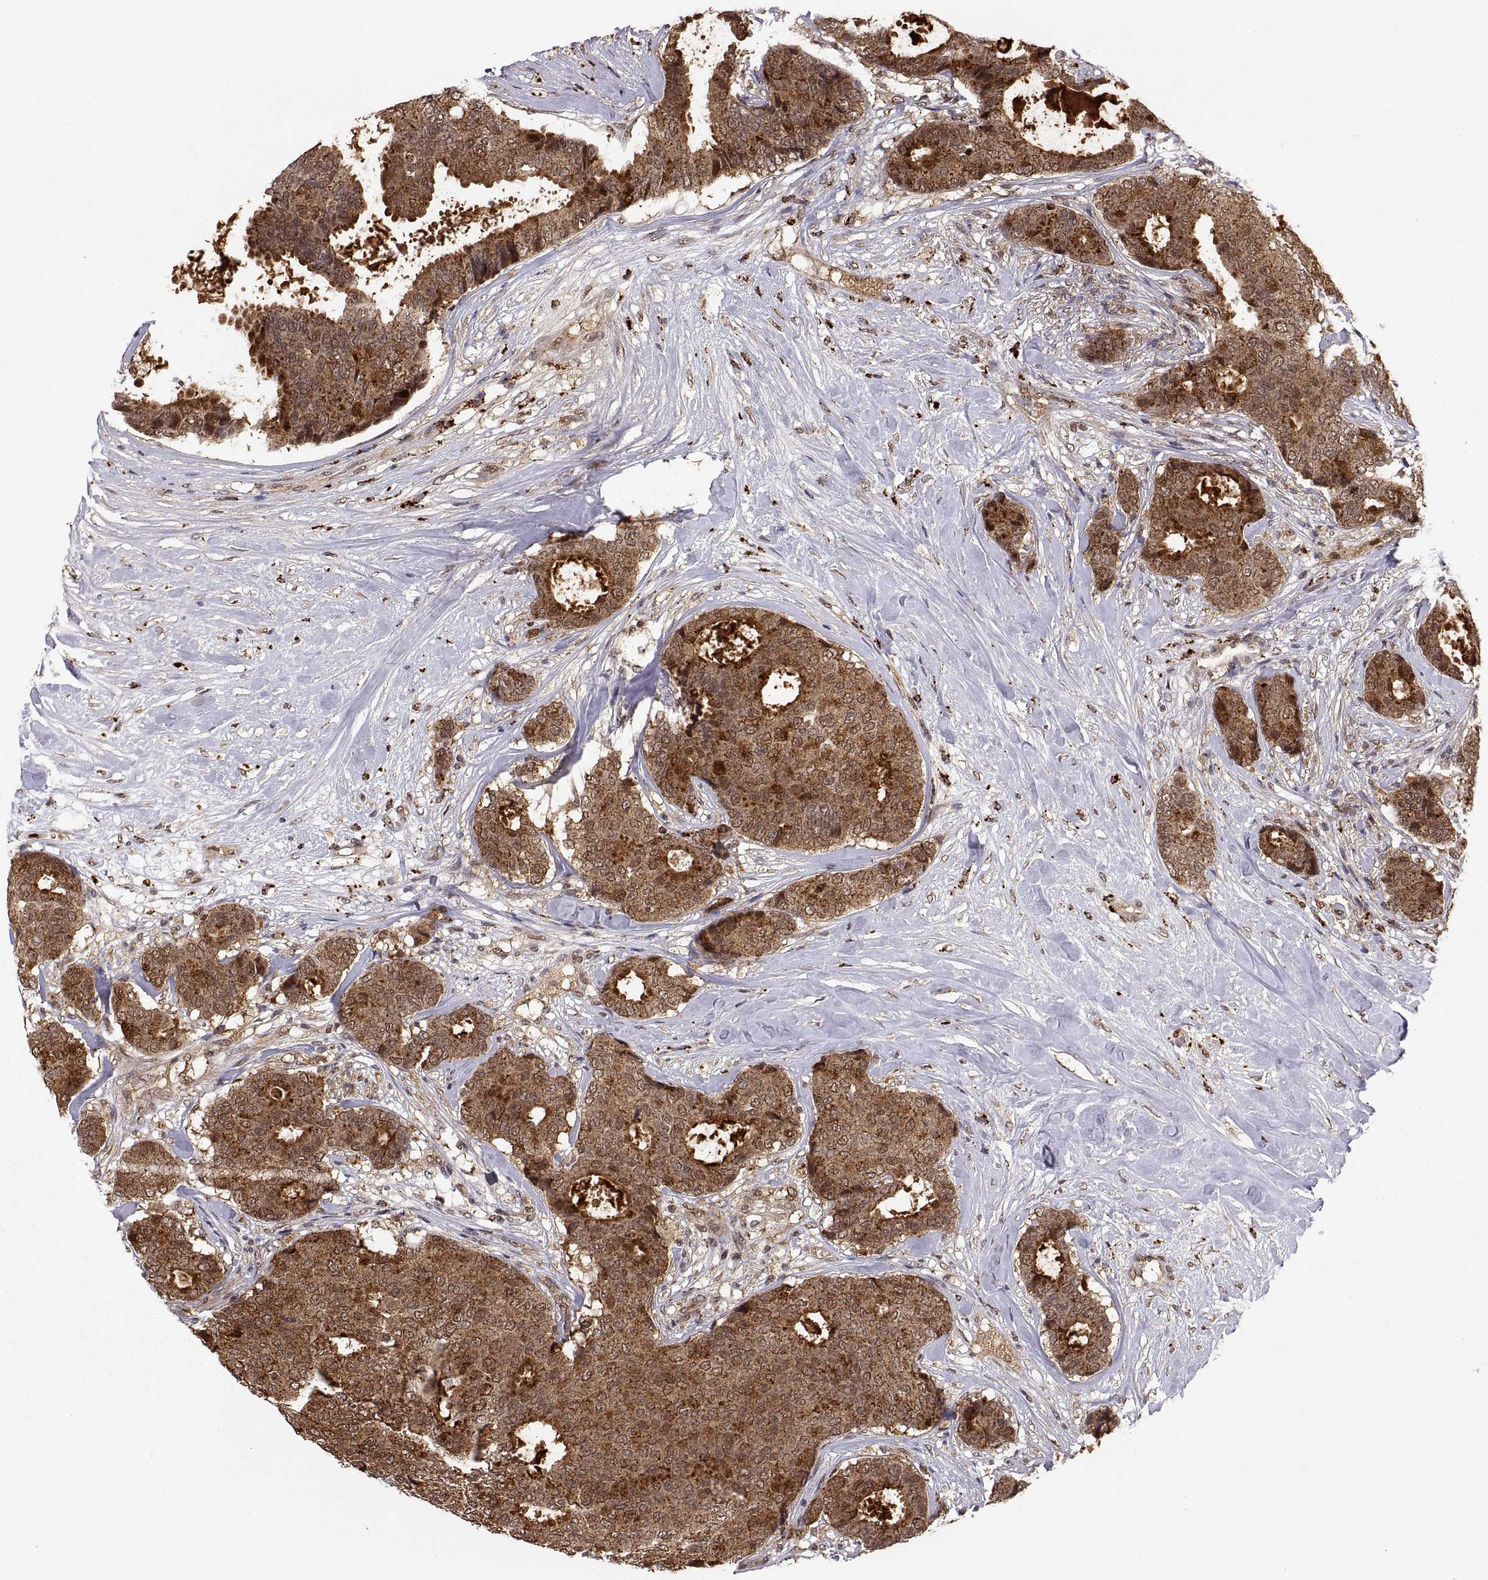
{"staining": {"intensity": "strong", "quantity": ">75%", "location": "cytoplasmic/membranous,nuclear"}, "tissue": "breast cancer", "cell_type": "Tumor cells", "image_type": "cancer", "snomed": [{"axis": "morphology", "description": "Duct carcinoma"}, {"axis": "topography", "description": "Breast"}], "caption": "Infiltrating ductal carcinoma (breast) stained with a protein marker displays strong staining in tumor cells.", "gene": "PSMC2", "patient": {"sex": "female", "age": 75}}